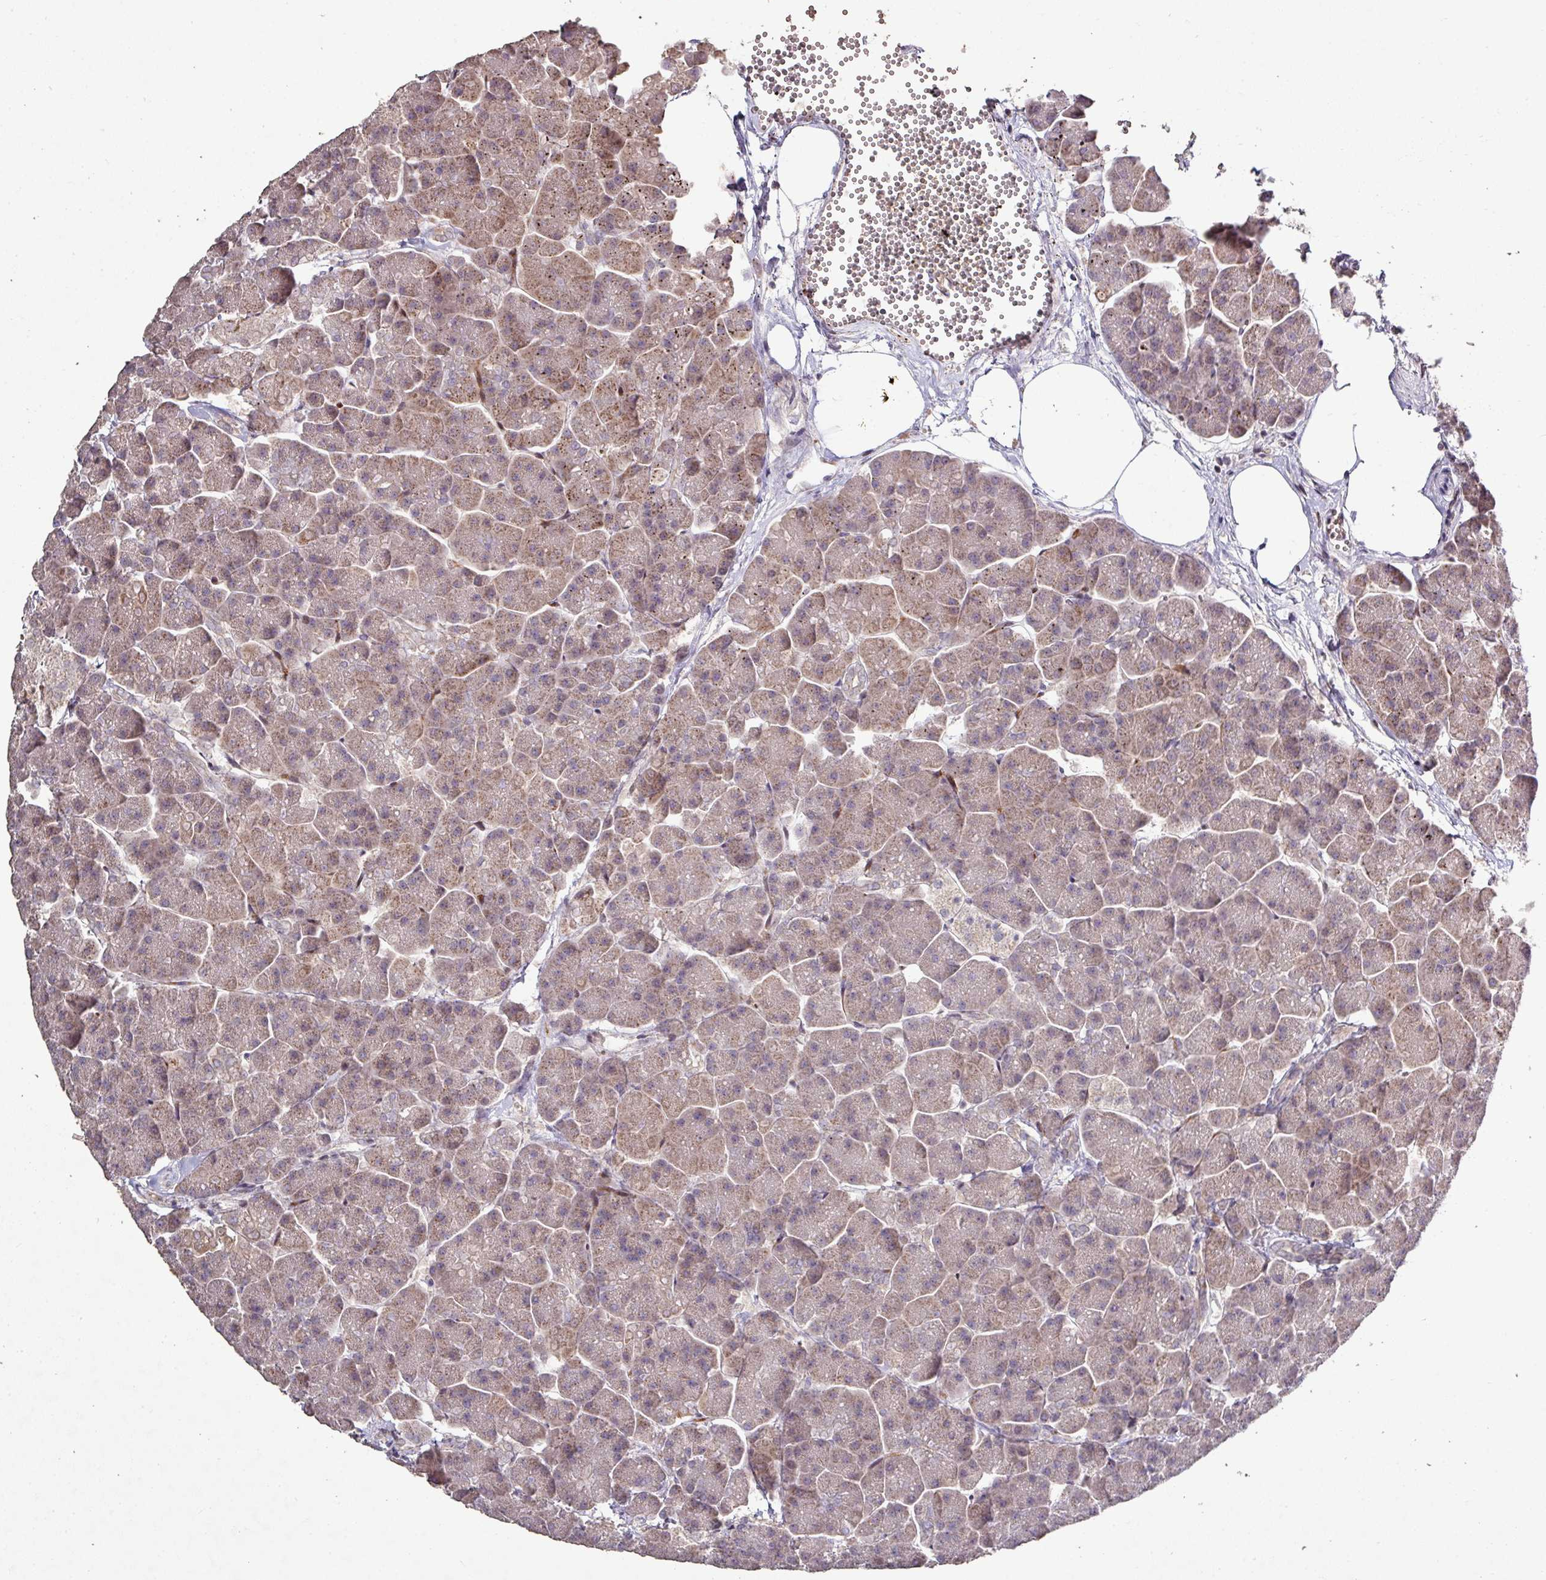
{"staining": {"intensity": "weak", "quantity": ">75%", "location": "cytoplasmic/membranous,nuclear"}, "tissue": "pancreas", "cell_type": "Exocrine glandular cells", "image_type": "normal", "snomed": [{"axis": "morphology", "description": "Normal tissue, NOS"}, {"axis": "topography", "description": "Pancreas"}, {"axis": "topography", "description": "Peripheral nerve tissue"}], "caption": "DAB (3,3'-diaminobenzidine) immunohistochemical staining of benign human pancreas shows weak cytoplasmic/membranous,nuclear protein expression in approximately >75% of exocrine glandular cells. The staining was performed using DAB (3,3'-diaminobenzidine), with brown indicating positive protein expression. Nuclei are stained blue with hematoxylin.", "gene": "RPL23A", "patient": {"sex": "male", "age": 54}}